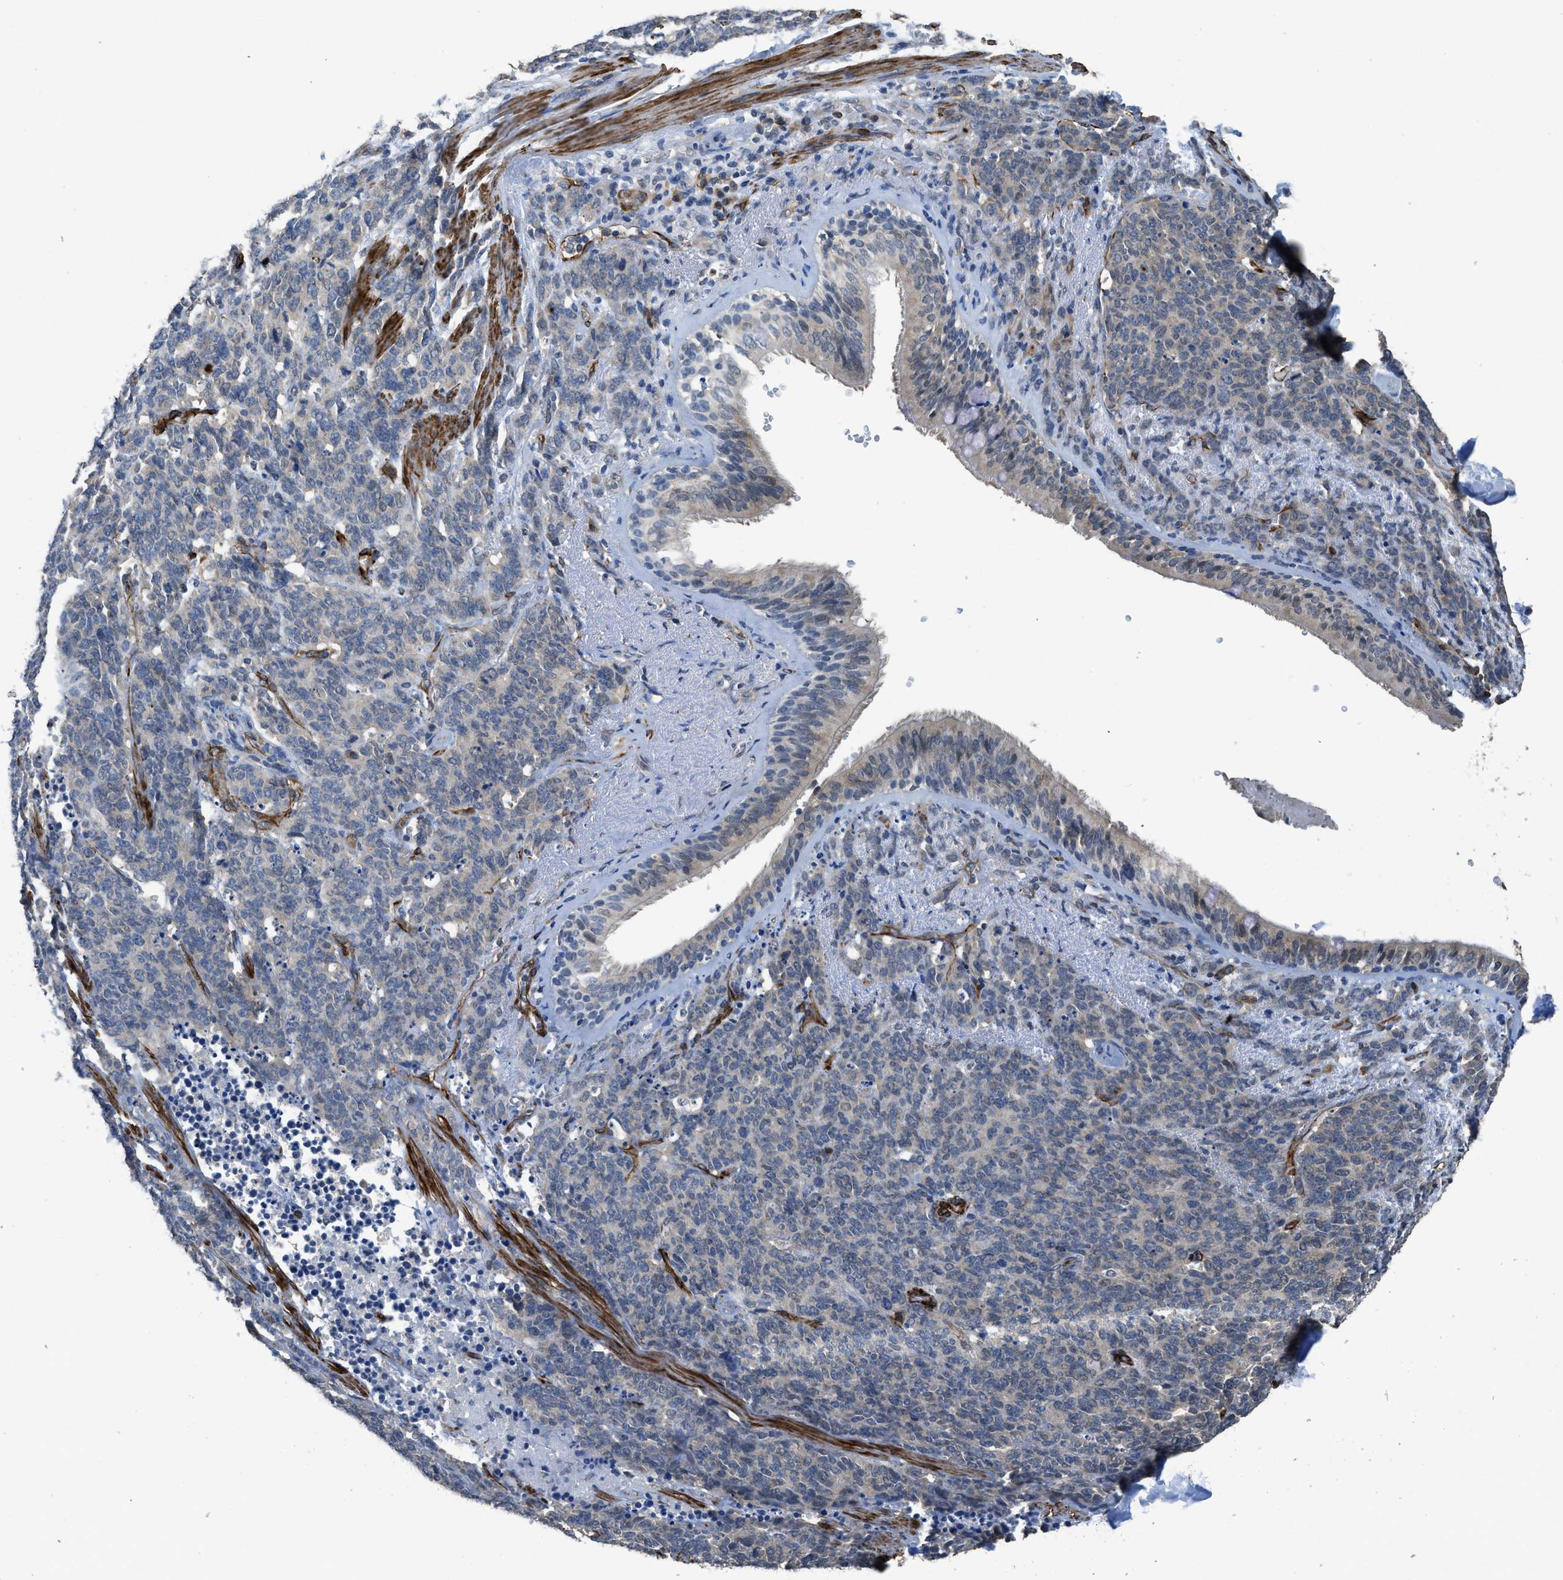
{"staining": {"intensity": "negative", "quantity": "none", "location": "none"}, "tissue": "lung cancer", "cell_type": "Tumor cells", "image_type": "cancer", "snomed": [{"axis": "morphology", "description": "Neoplasm, malignant, NOS"}, {"axis": "topography", "description": "Lung"}], "caption": "DAB (3,3'-diaminobenzidine) immunohistochemical staining of malignant neoplasm (lung) reveals no significant staining in tumor cells.", "gene": "SYNM", "patient": {"sex": "female", "age": 58}}